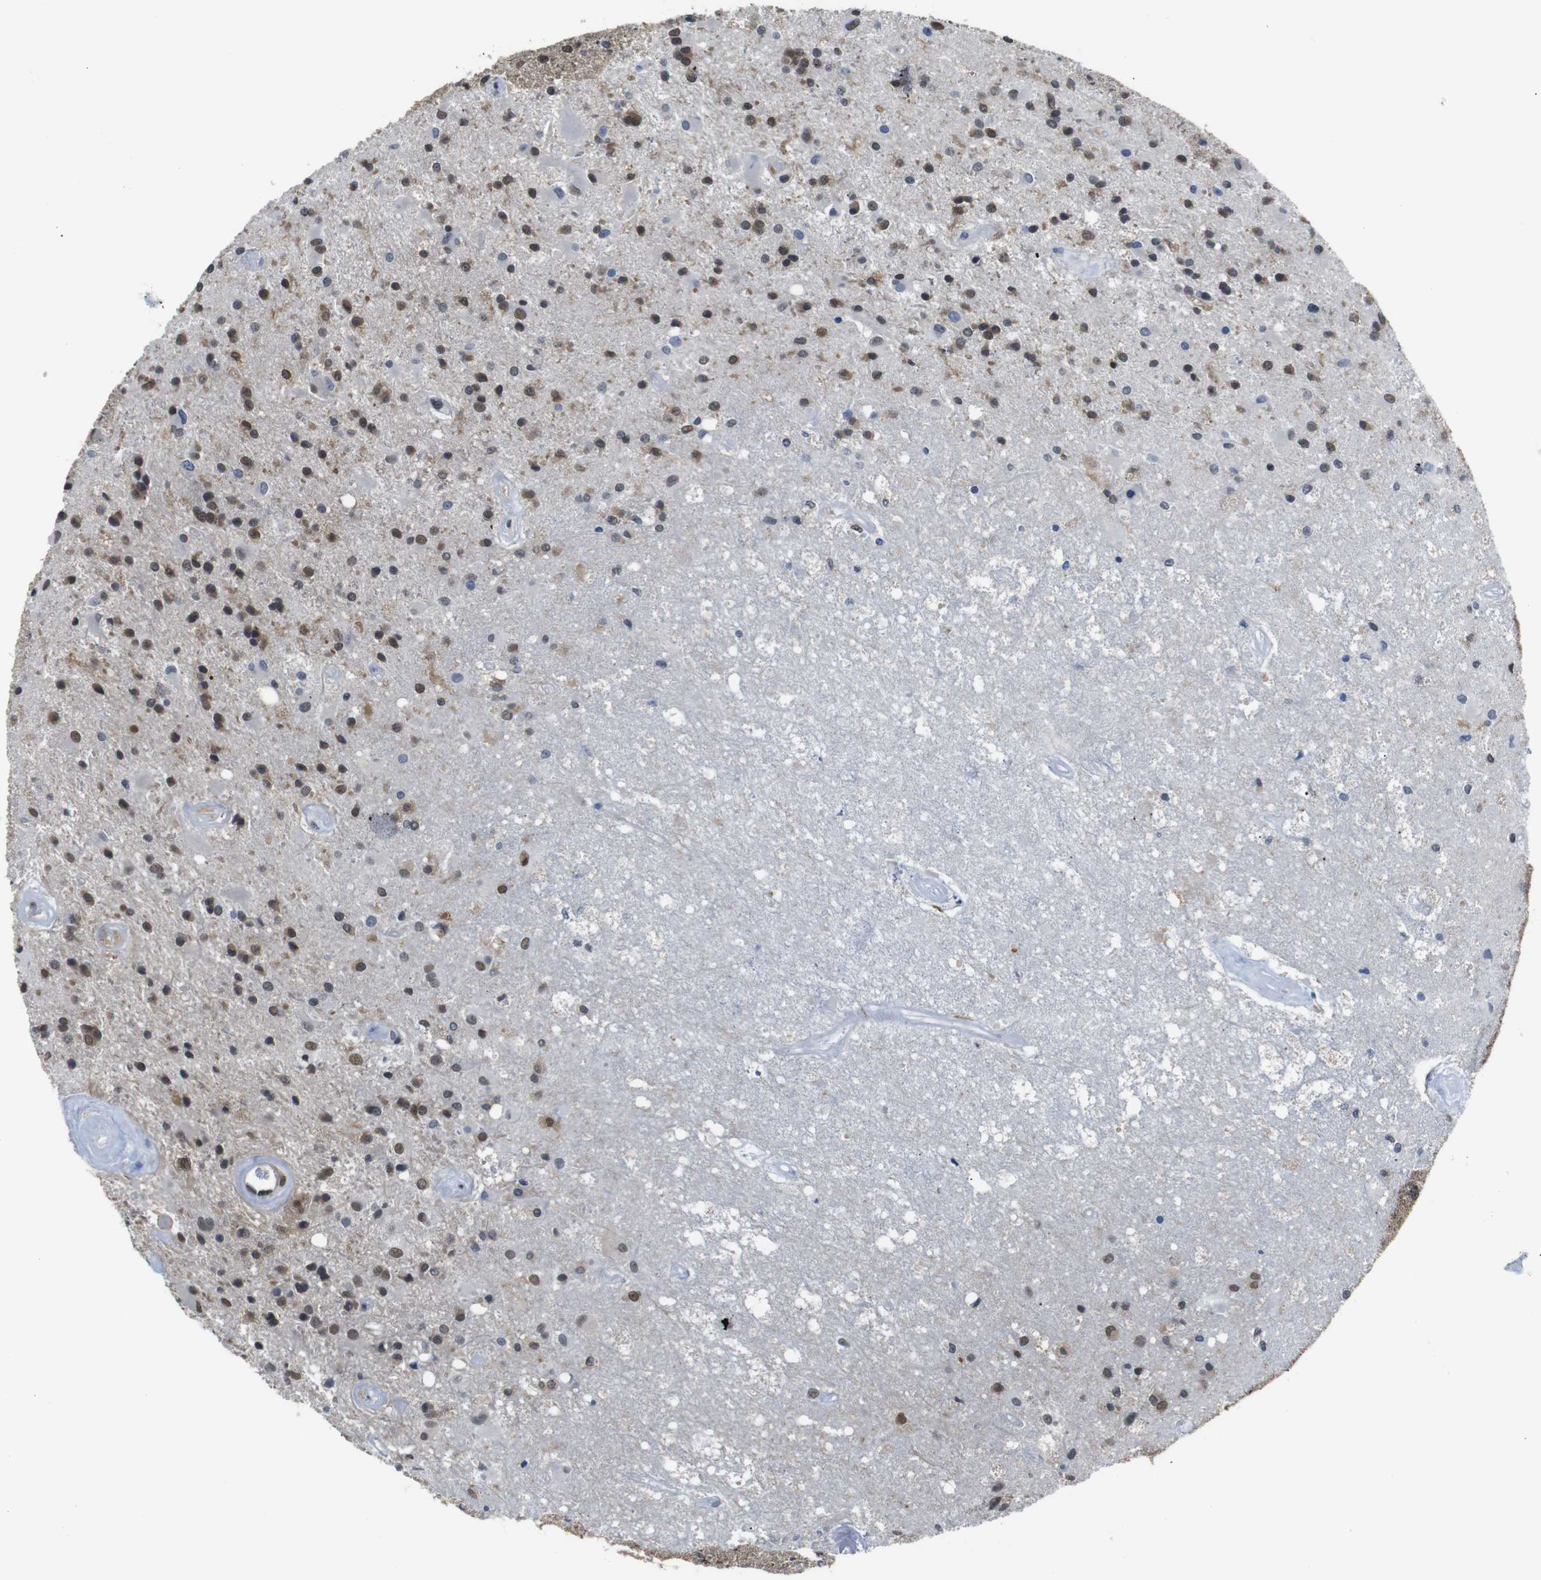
{"staining": {"intensity": "moderate", "quantity": "25%-75%", "location": "cytoplasmic/membranous,nuclear"}, "tissue": "glioma", "cell_type": "Tumor cells", "image_type": "cancer", "snomed": [{"axis": "morphology", "description": "Glioma, malignant, Low grade"}, {"axis": "topography", "description": "Brain"}], "caption": "An image of low-grade glioma (malignant) stained for a protein exhibits moderate cytoplasmic/membranous and nuclear brown staining in tumor cells.", "gene": "UBXN1", "patient": {"sex": "male", "age": 58}}